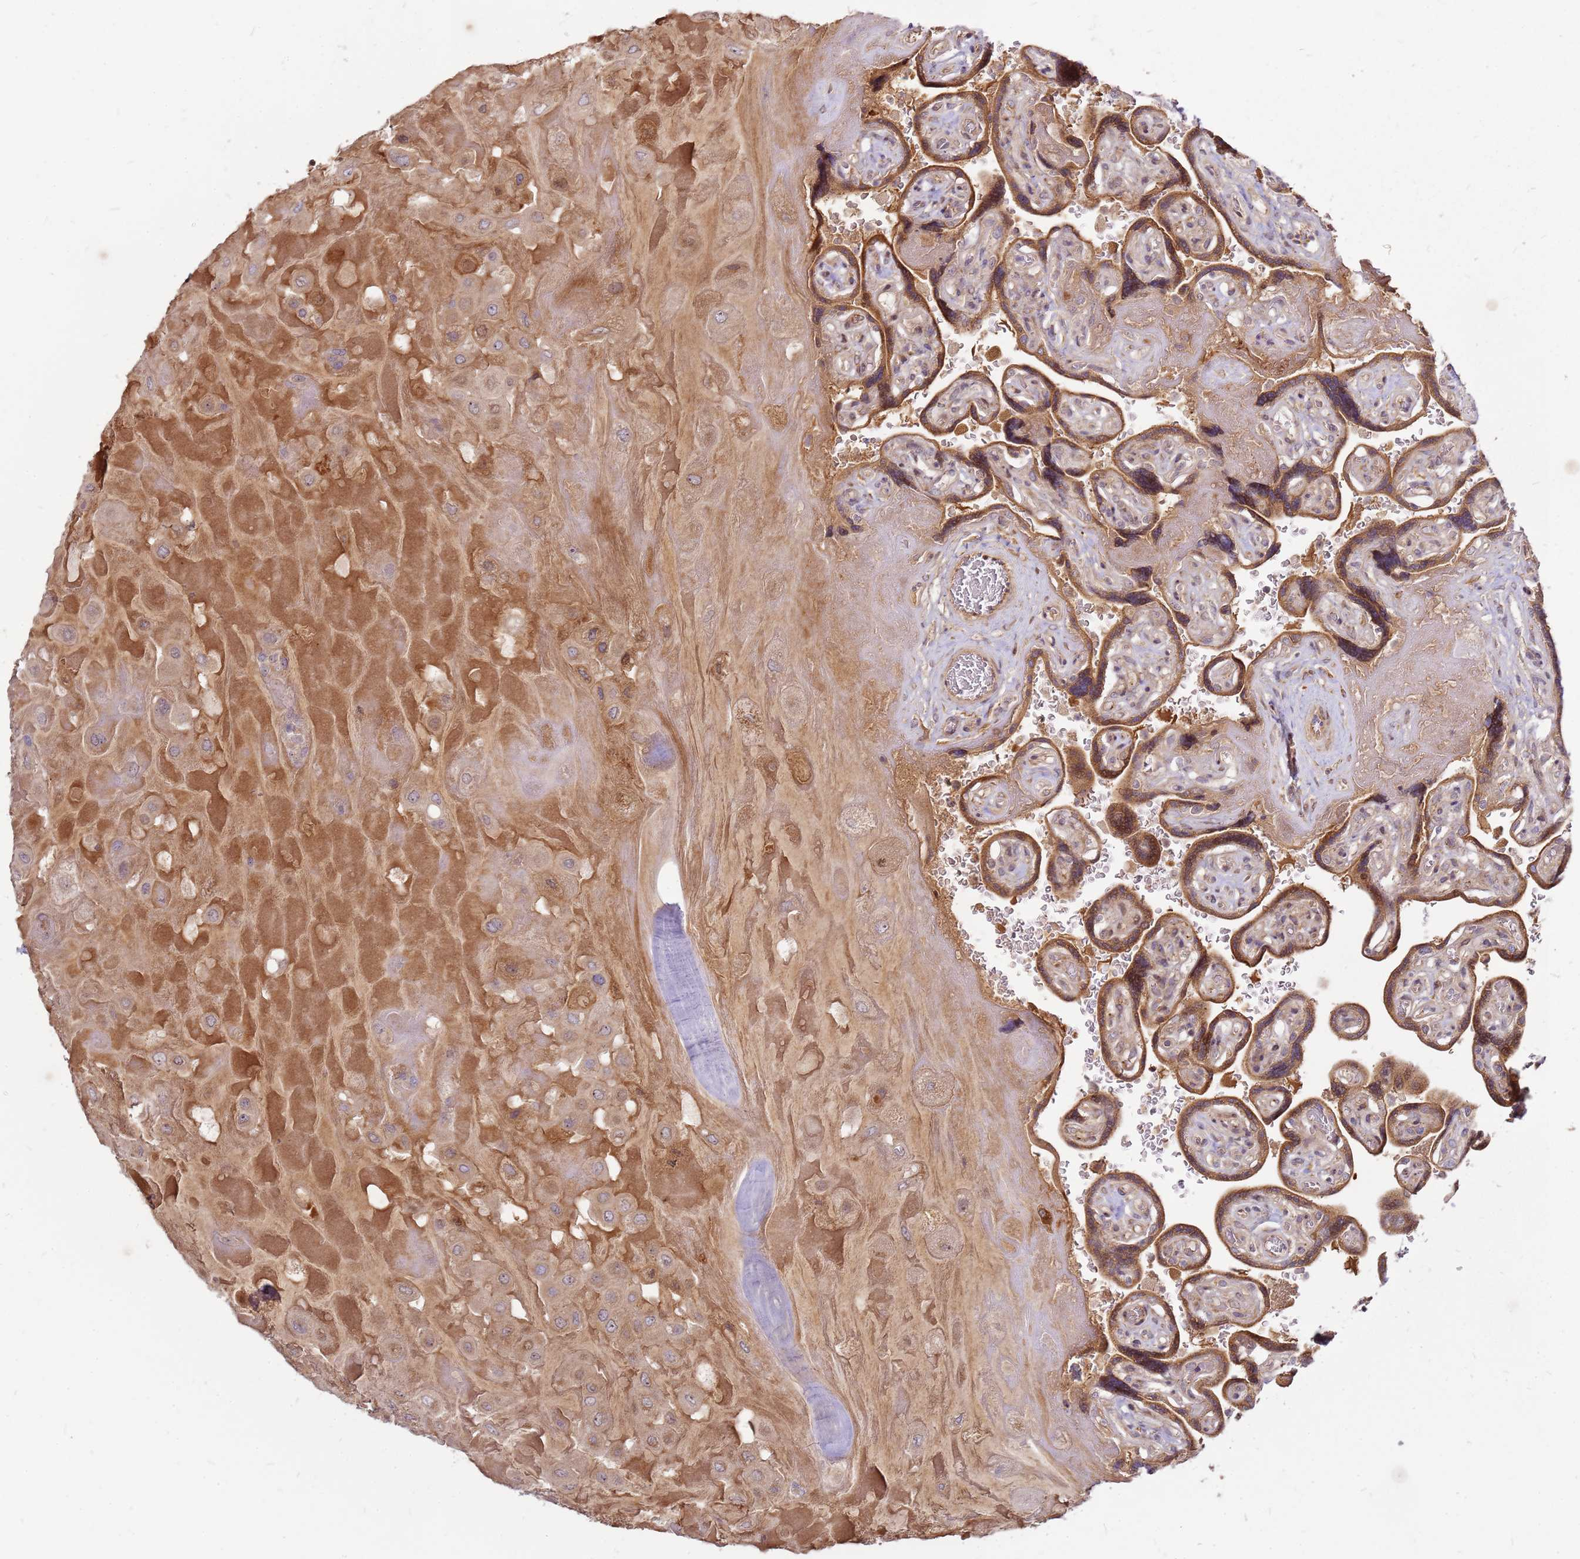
{"staining": {"intensity": "moderate", "quantity": "25%-75%", "location": "cytoplasmic/membranous"}, "tissue": "placenta", "cell_type": "Decidual cells", "image_type": "normal", "snomed": [{"axis": "morphology", "description": "Normal tissue, NOS"}, {"axis": "topography", "description": "Placenta"}], "caption": "Immunohistochemical staining of normal human placenta demonstrates 25%-75% levels of moderate cytoplasmic/membranous protein staining in approximately 25%-75% of decidual cells.", "gene": "CCDC159", "patient": {"sex": "female", "age": 32}}